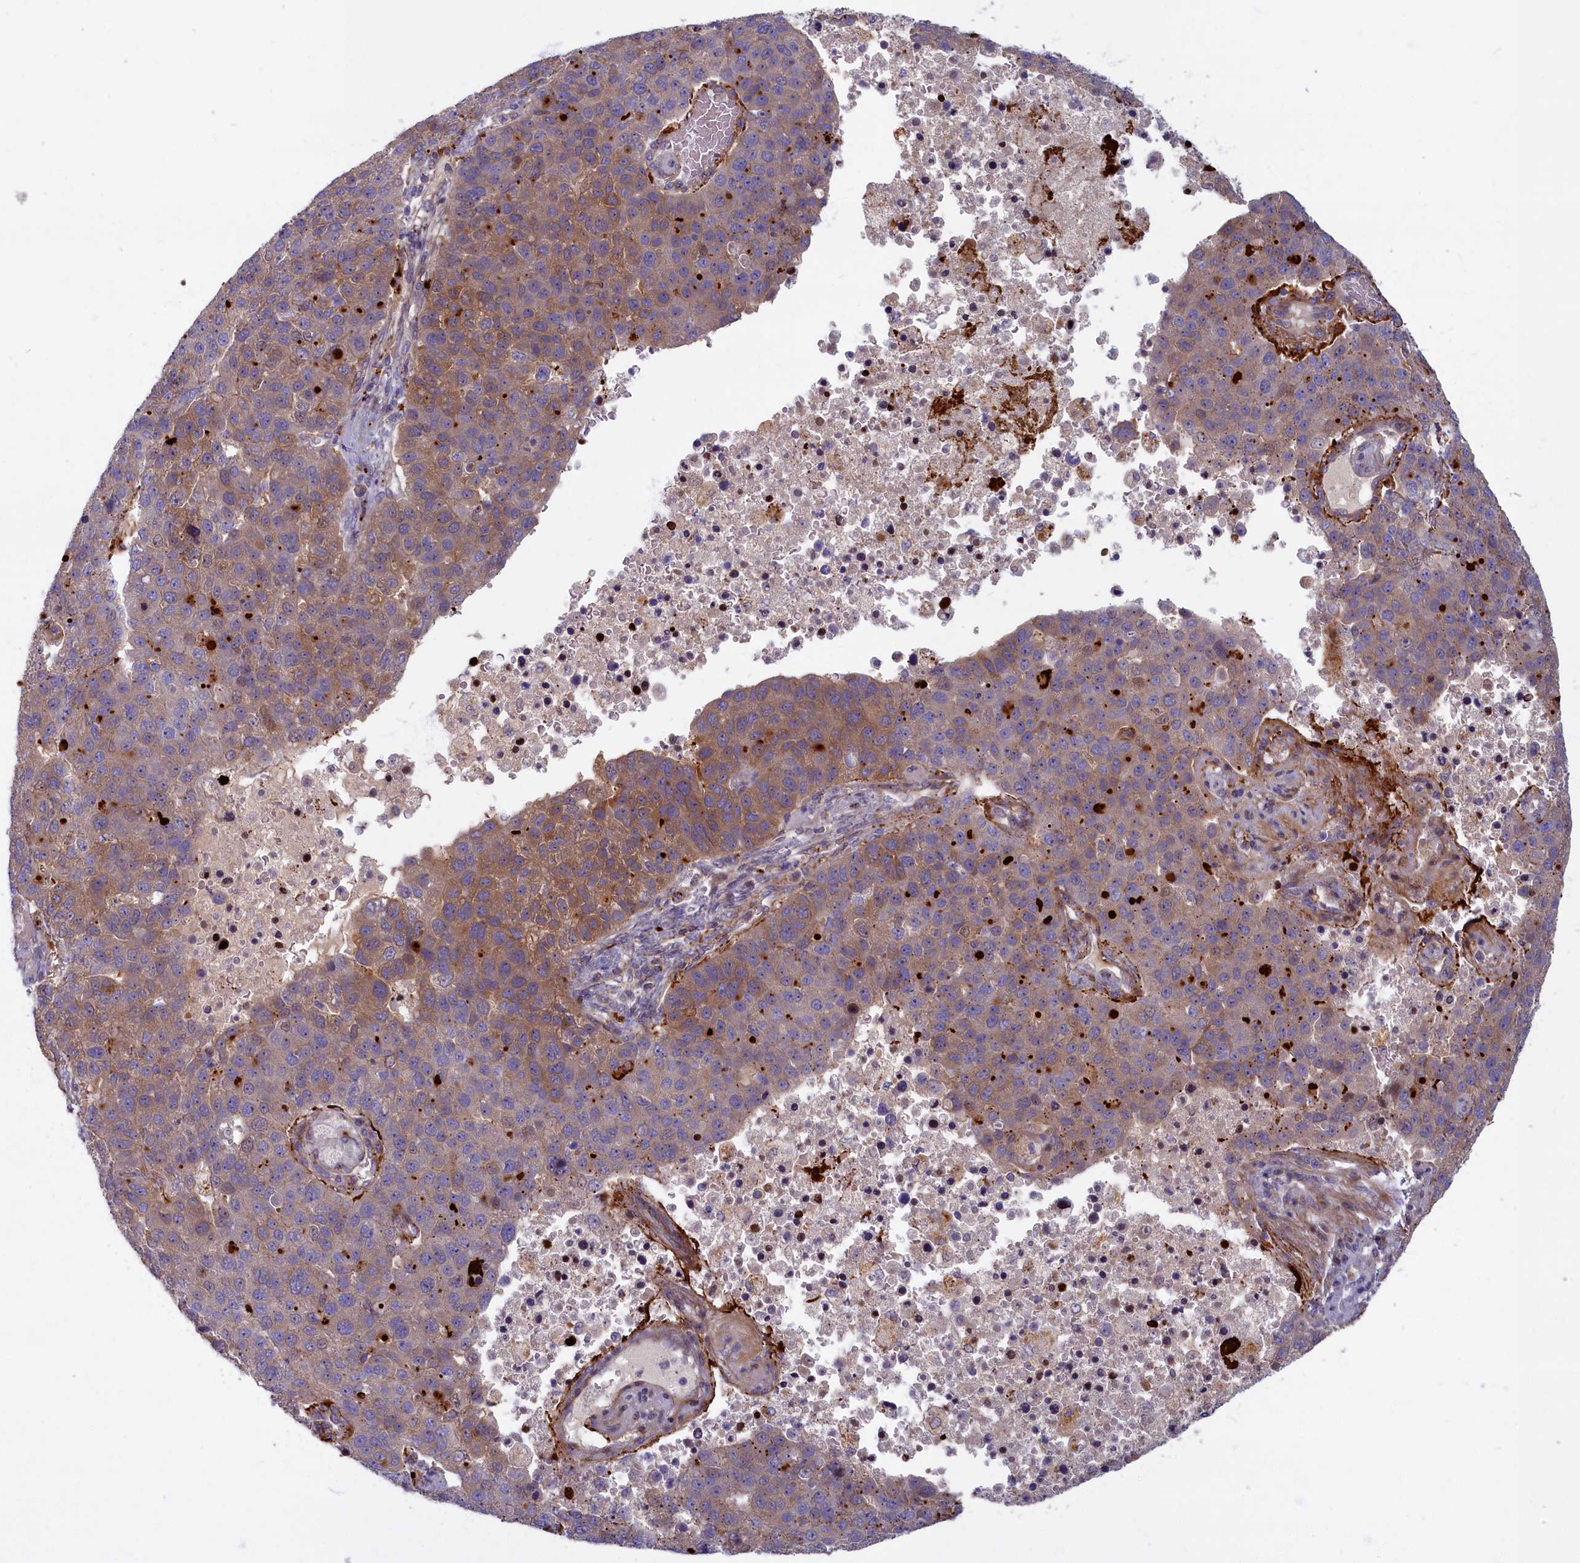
{"staining": {"intensity": "moderate", "quantity": "25%-75%", "location": "cytoplasmic/membranous"}, "tissue": "pancreatic cancer", "cell_type": "Tumor cells", "image_type": "cancer", "snomed": [{"axis": "morphology", "description": "Adenocarcinoma, NOS"}, {"axis": "topography", "description": "Pancreas"}], "caption": "This is an image of IHC staining of pancreatic cancer, which shows moderate expression in the cytoplasmic/membranous of tumor cells.", "gene": "FCSK", "patient": {"sex": "female", "age": 61}}